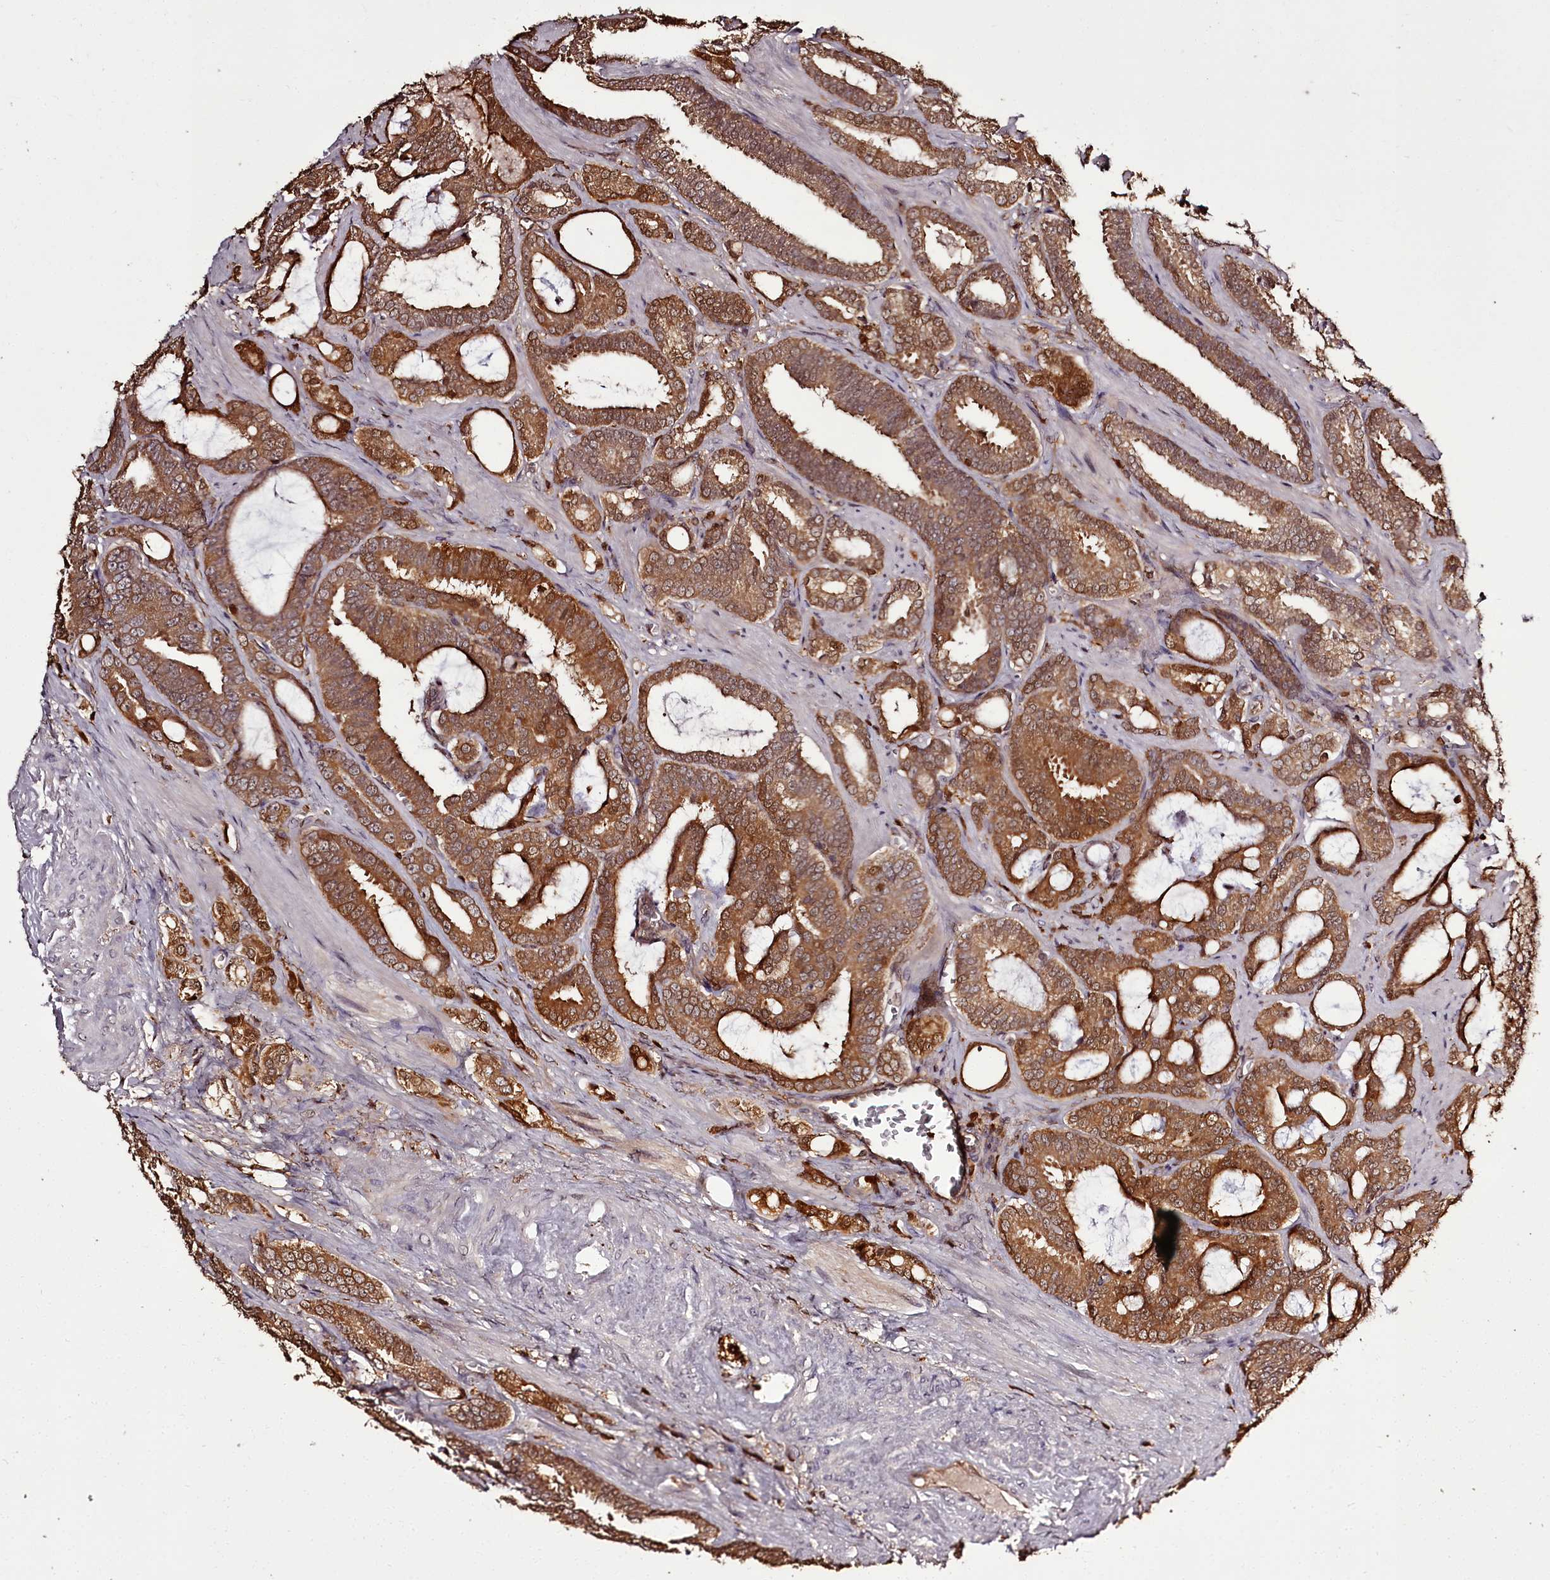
{"staining": {"intensity": "moderate", "quantity": ">75%", "location": "cytoplasmic/membranous,nuclear"}, "tissue": "prostate cancer", "cell_type": "Tumor cells", "image_type": "cancer", "snomed": [{"axis": "morphology", "description": "Adenocarcinoma, High grade"}, {"axis": "topography", "description": "Prostate and seminal vesicle, NOS"}], "caption": "Adenocarcinoma (high-grade) (prostate) stained with DAB immunohistochemistry exhibits medium levels of moderate cytoplasmic/membranous and nuclear positivity in approximately >75% of tumor cells.", "gene": "NPRL2", "patient": {"sex": "male", "age": 67}}